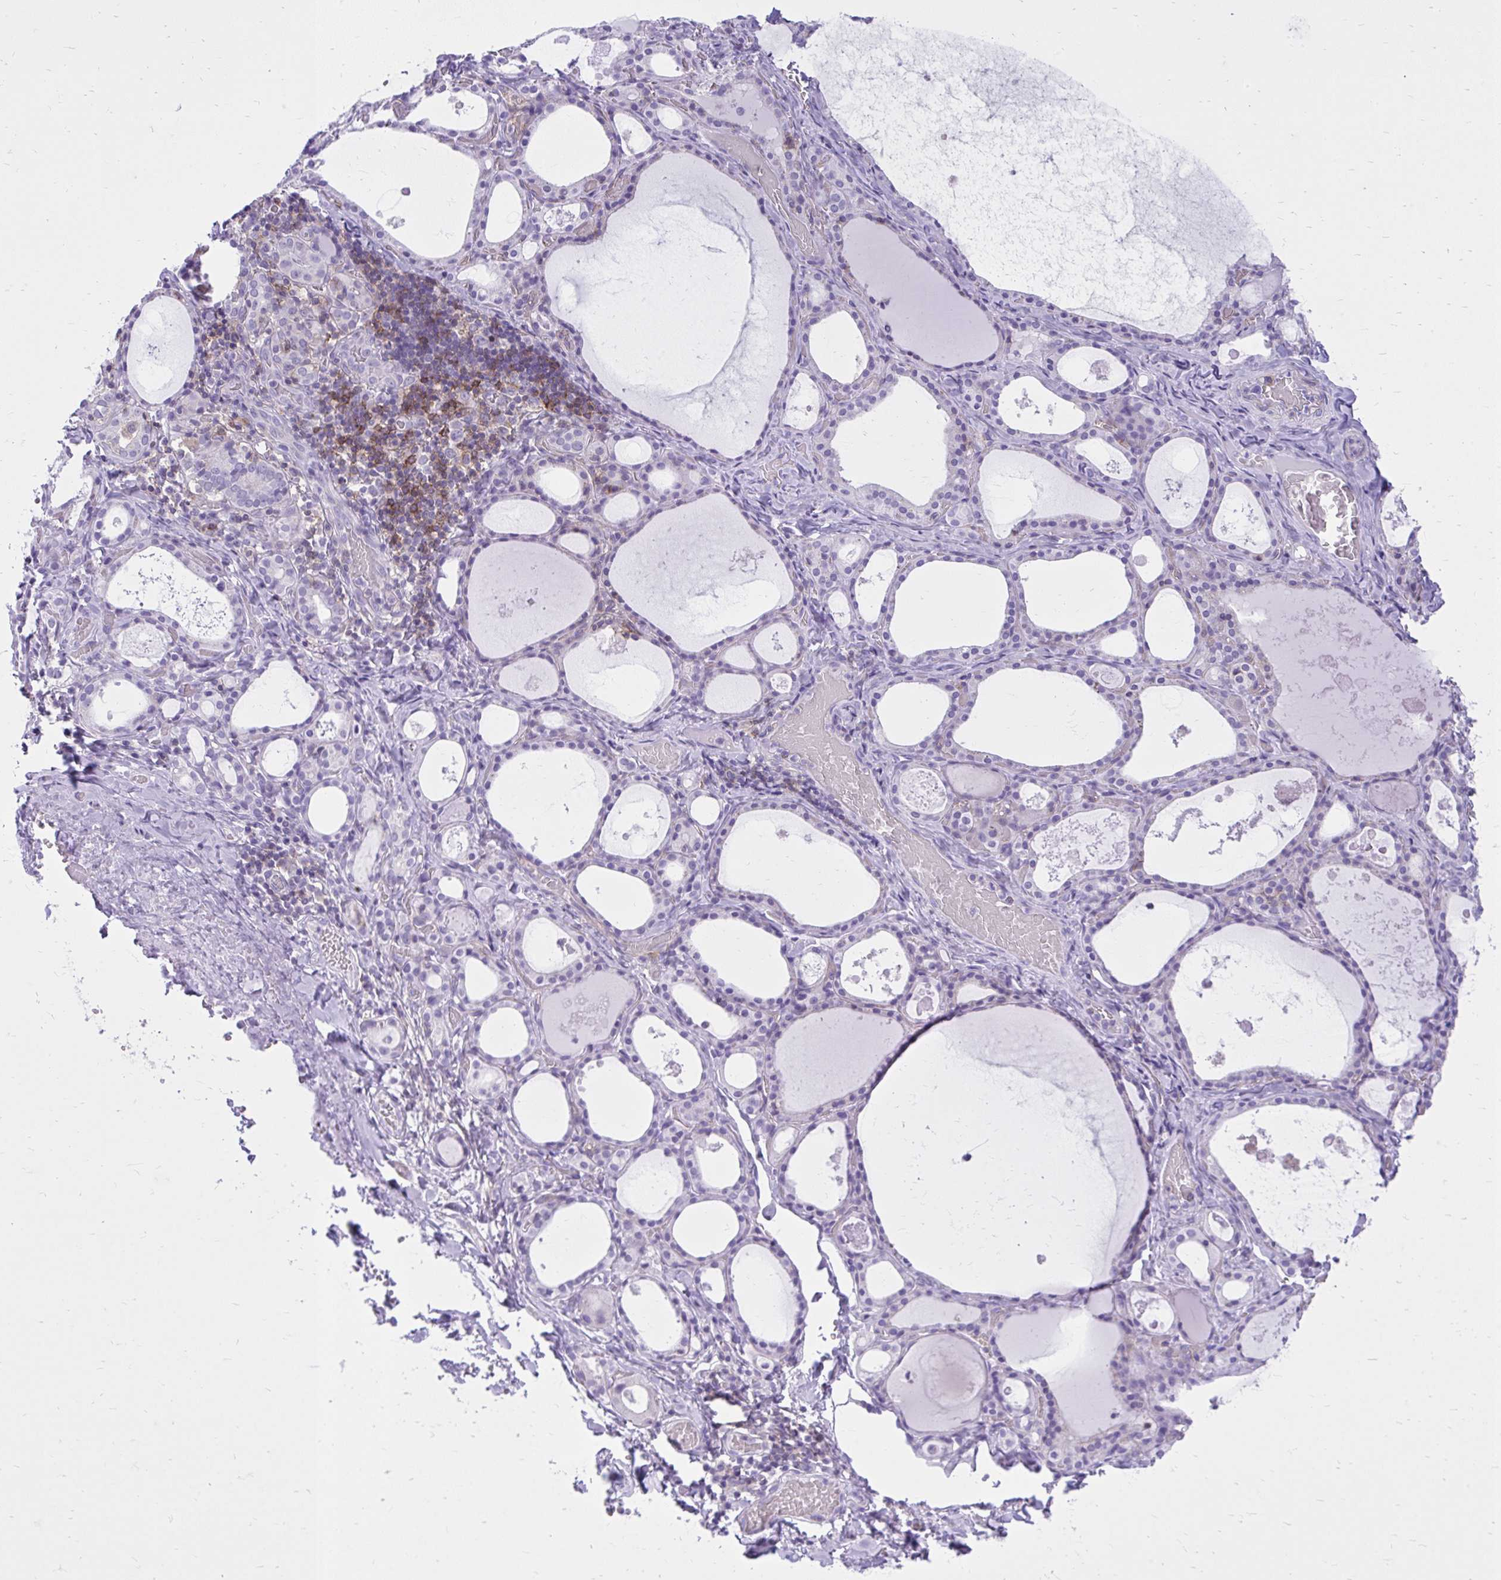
{"staining": {"intensity": "negative", "quantity": "none", "location": "none"}, "tissue": "thyroid gland", "cell_type": "Glandular cells", "image_type": "normal", "snomed": [{"axis": "morphology", "description": "Normal tissue, NOS"}, {"axis": "topography", "description": "Thyroid gland"}], "caption": "High magnification brightfield microscopy of benign thyroid gland stained with DAB (3,3'-diaminobenzidine) (brown) and counterstained with hematoxylin (blue): glandular cells show no significant positivity.", "gene": "GPRIN3", "patient": {"sex": "male", "age": 56}}